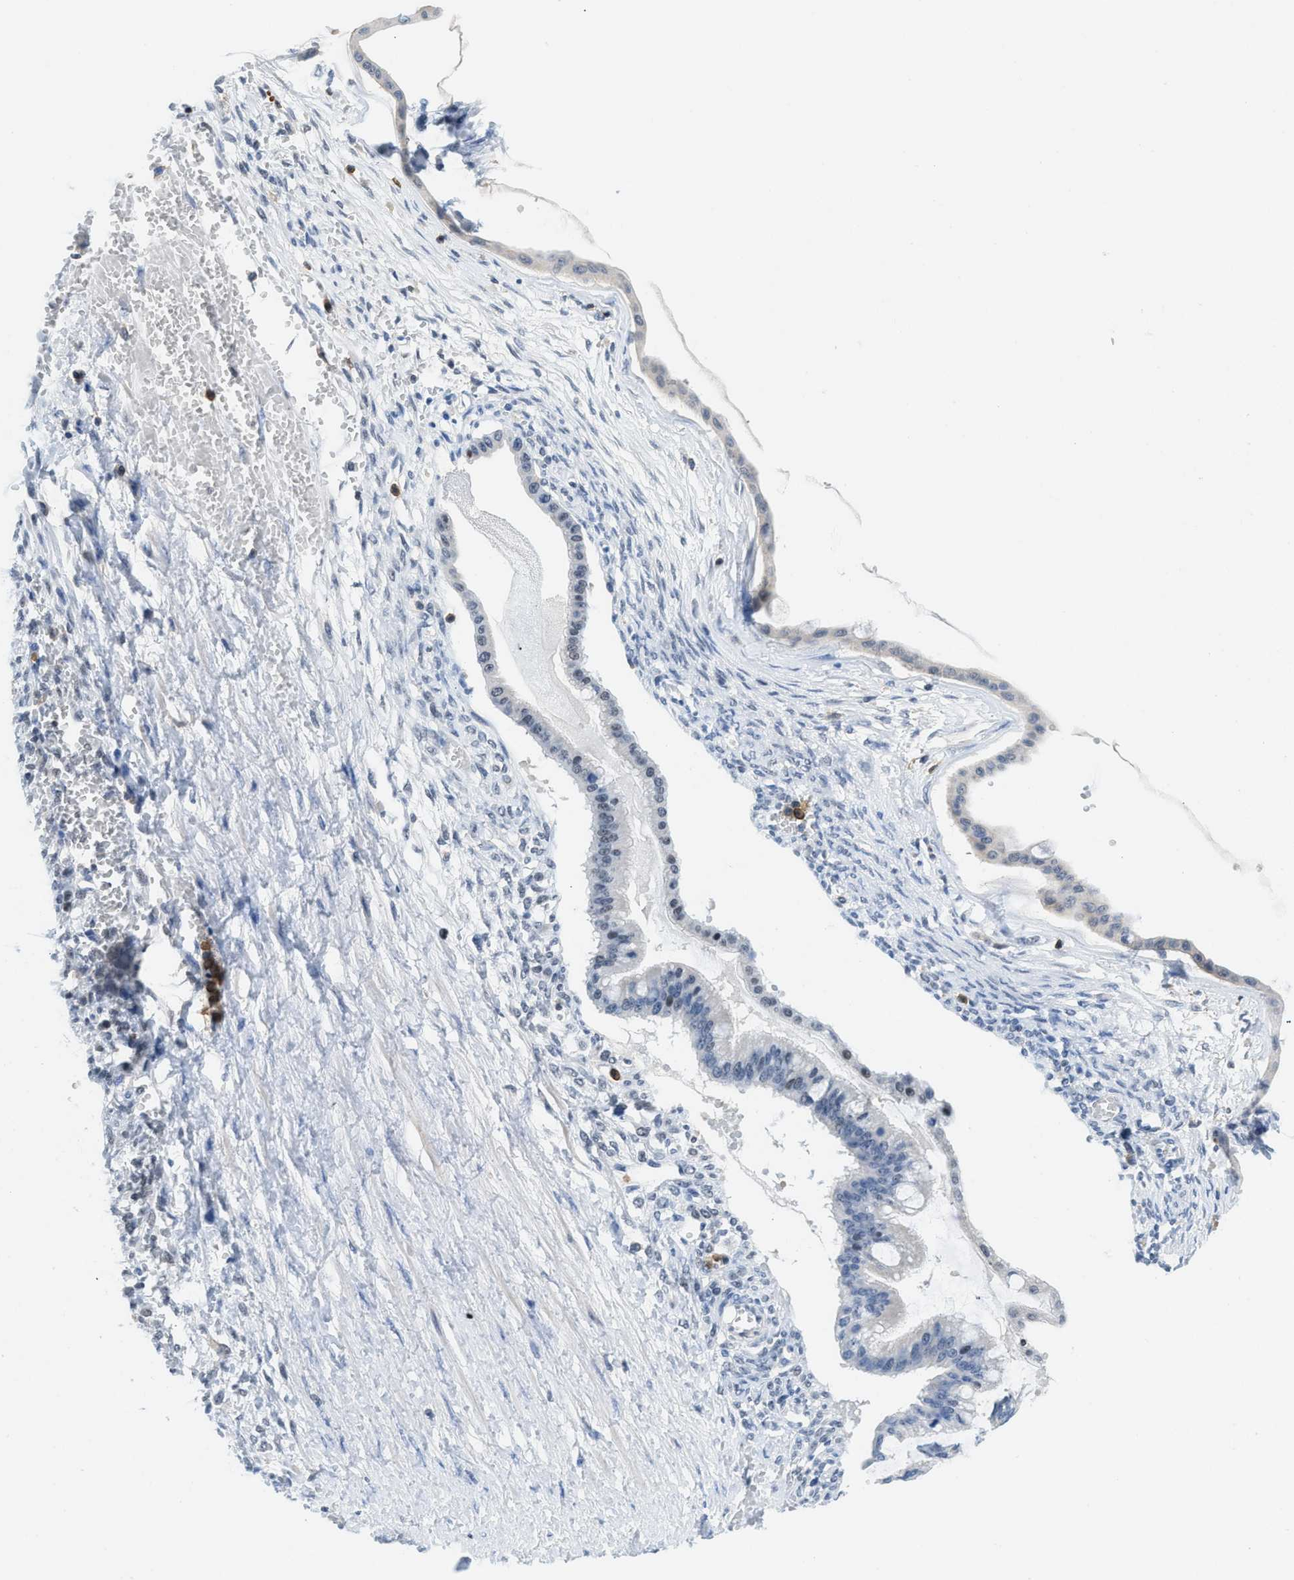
{"staining": {"intensity": "negative", "quantity": "none", "location": "none"}, "tissue": "ovarian cancer", "cell_type": "Tumor cells", "image_type": "cancer", "snomed": [{"axis": "morphology", "description": "Cystadenocarcinoma, mucinous, NOS"}, {"axis": "topography", "description": "Ovary"}], "caption": "Immunohistochemistry (IHC) photomicrograph of human ovarian mucinous cystadenocarcinoma stained for a protein (brown), which demonstrates no expression in tumor cells. (Brightfield microscopy of DAB immunohistochemistry at high magnification).", "gene": "FAM151A", "patient": {"sex": "female", "age": 73}}